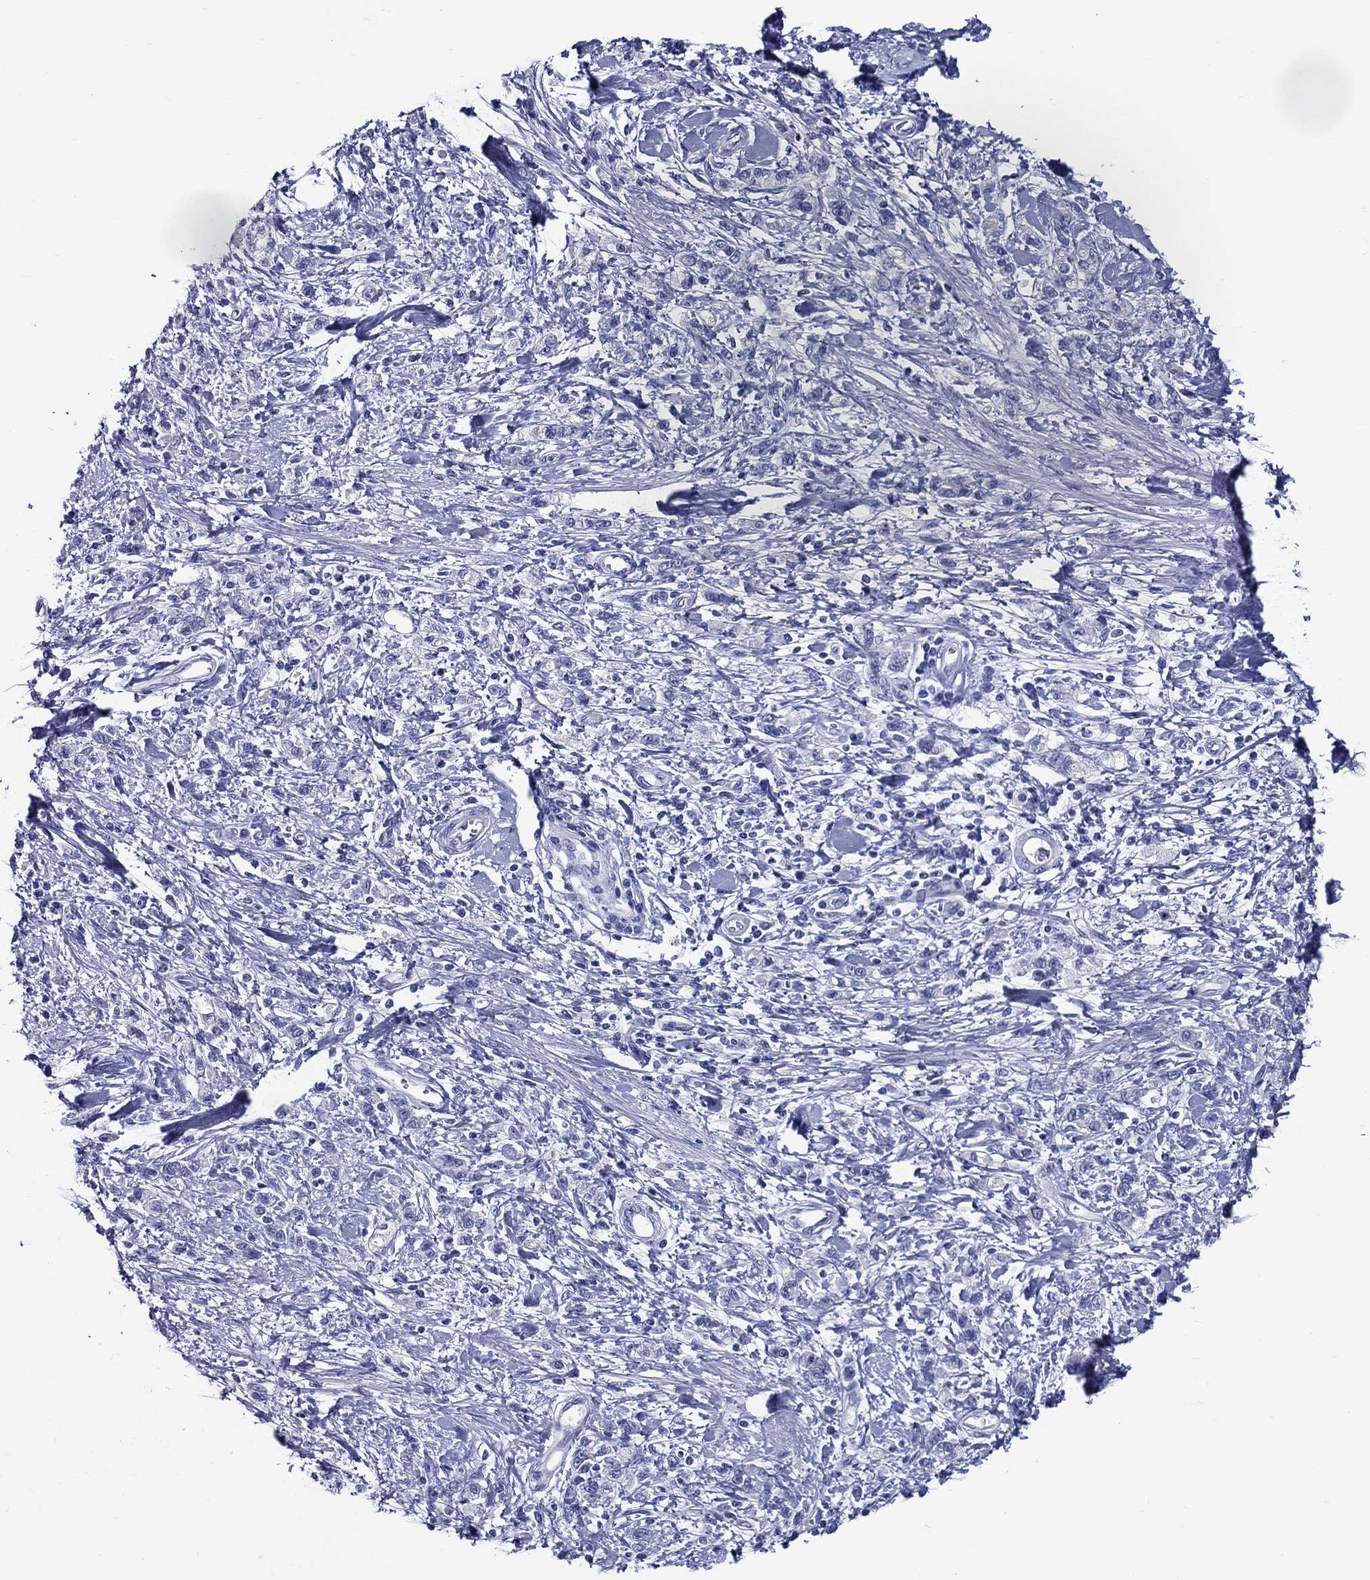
{"staining": {"intensity": "negative", "quantity": "none", "location": "none"}, "tissue": "stomach cancer", "cell_type": "Tumor cells", "image_type": "cancer", "snomed": [{"axis": "morphology", "description": "Adenocarcinoma, NOS"}, {"axis": "topography", "description": "Stomach"}], "caption": "Immunohistochemistry micrograph of human stomach adenocarcinoma stained for a protein (brown), which displays no staining in tumor cells.", "gene": "ACE2", "patient": {"sex": "male", "age": 77}}